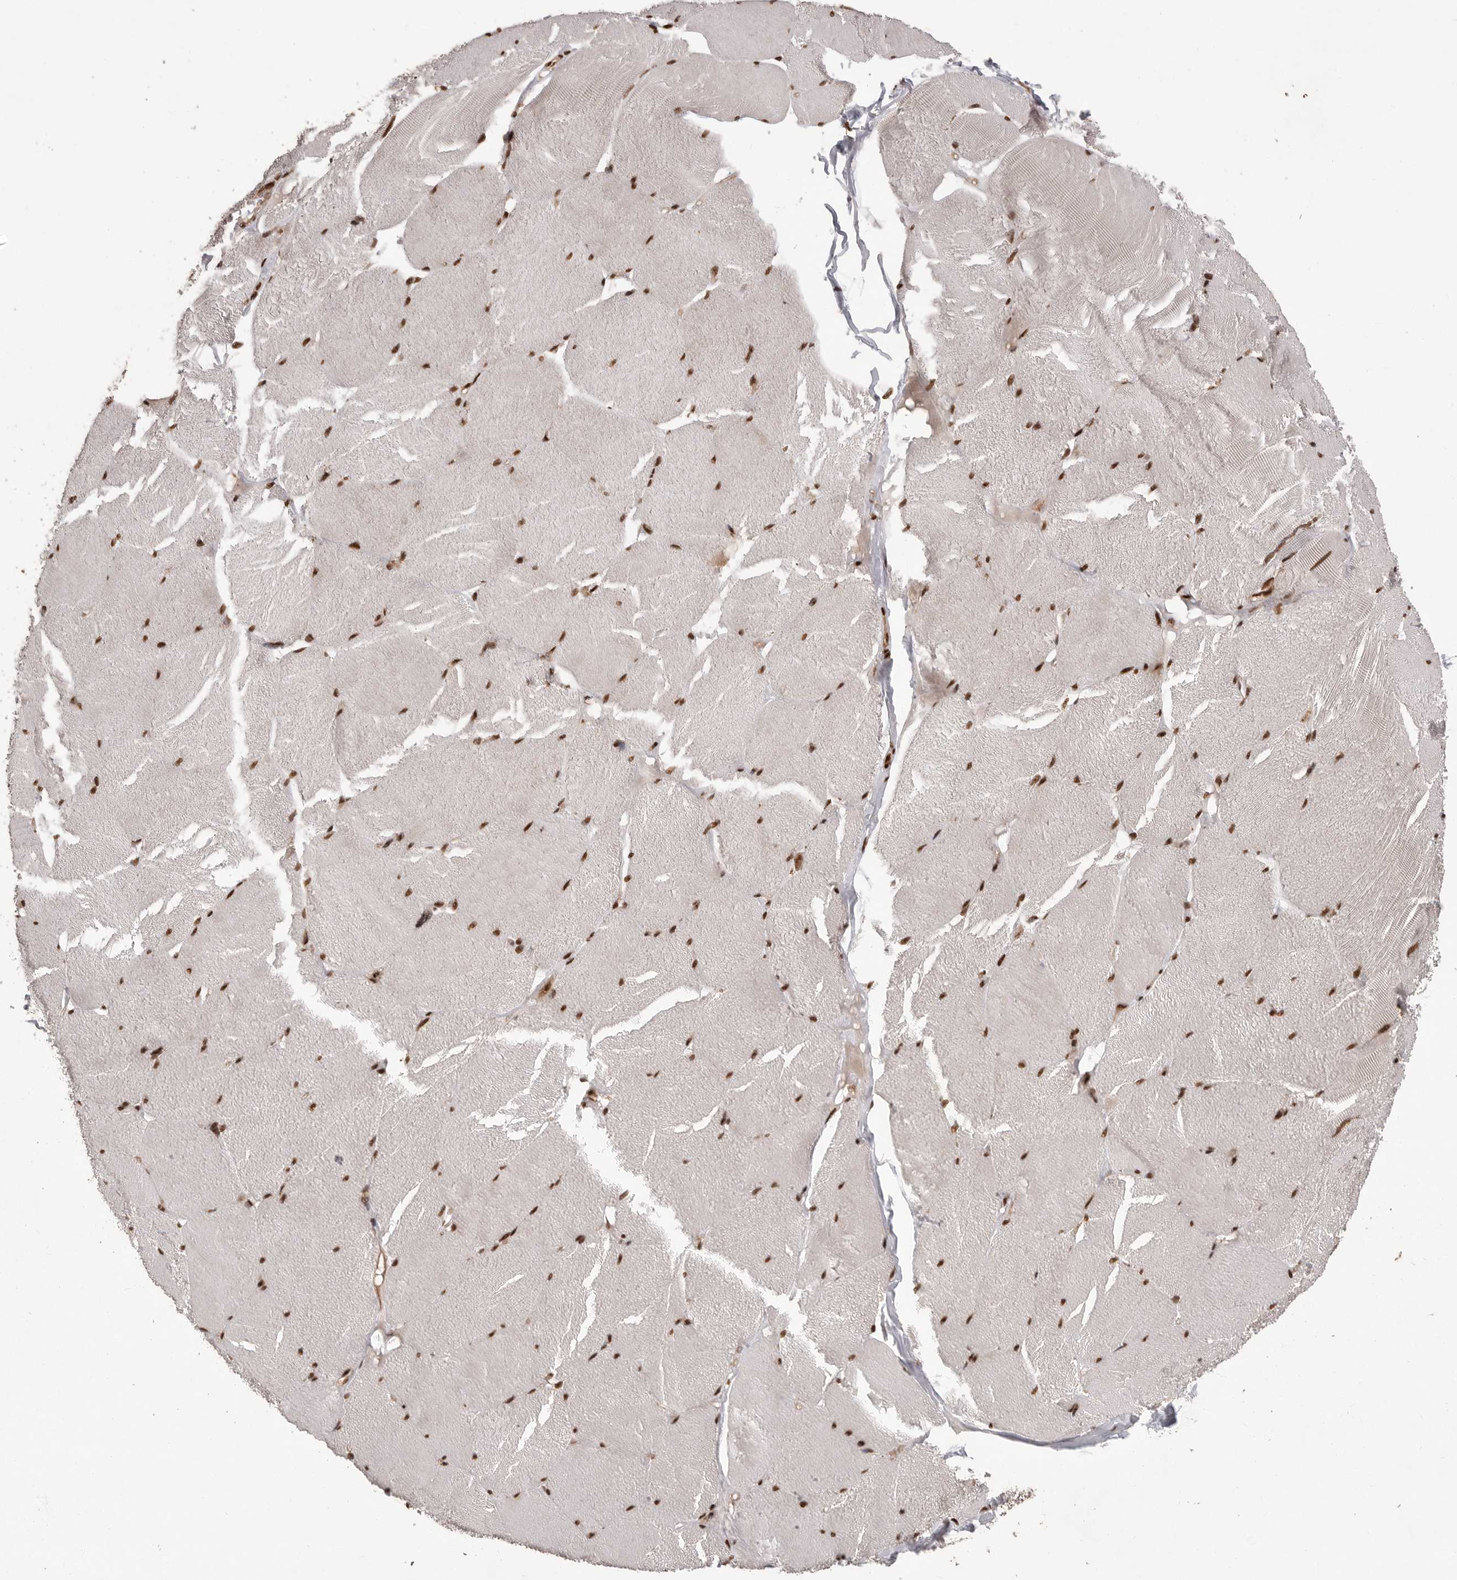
{"staining": {"intensity": "moderate", "quantity": ">75%", "location": "nuclear"}, "tissue": "skeletal muscle", "cell_type": "Myocytes", "image_type": "normal", "snomed": [{"axis": "morphology", "description": "Normal tissue, NOS"}, {"axis": "topography", "description": "Skin"}, {"axis": "topography", "description": "Skeletal muscle"}], "caption": "Immunohistochemical staining of unremarkable human skeletal muscle demonstrates >75% levels of moderate nuclear protein positivity in approximately >75% of myocytes.", "gene": "PPP1R8", "patient": {"sex": "male", "age": 83}}